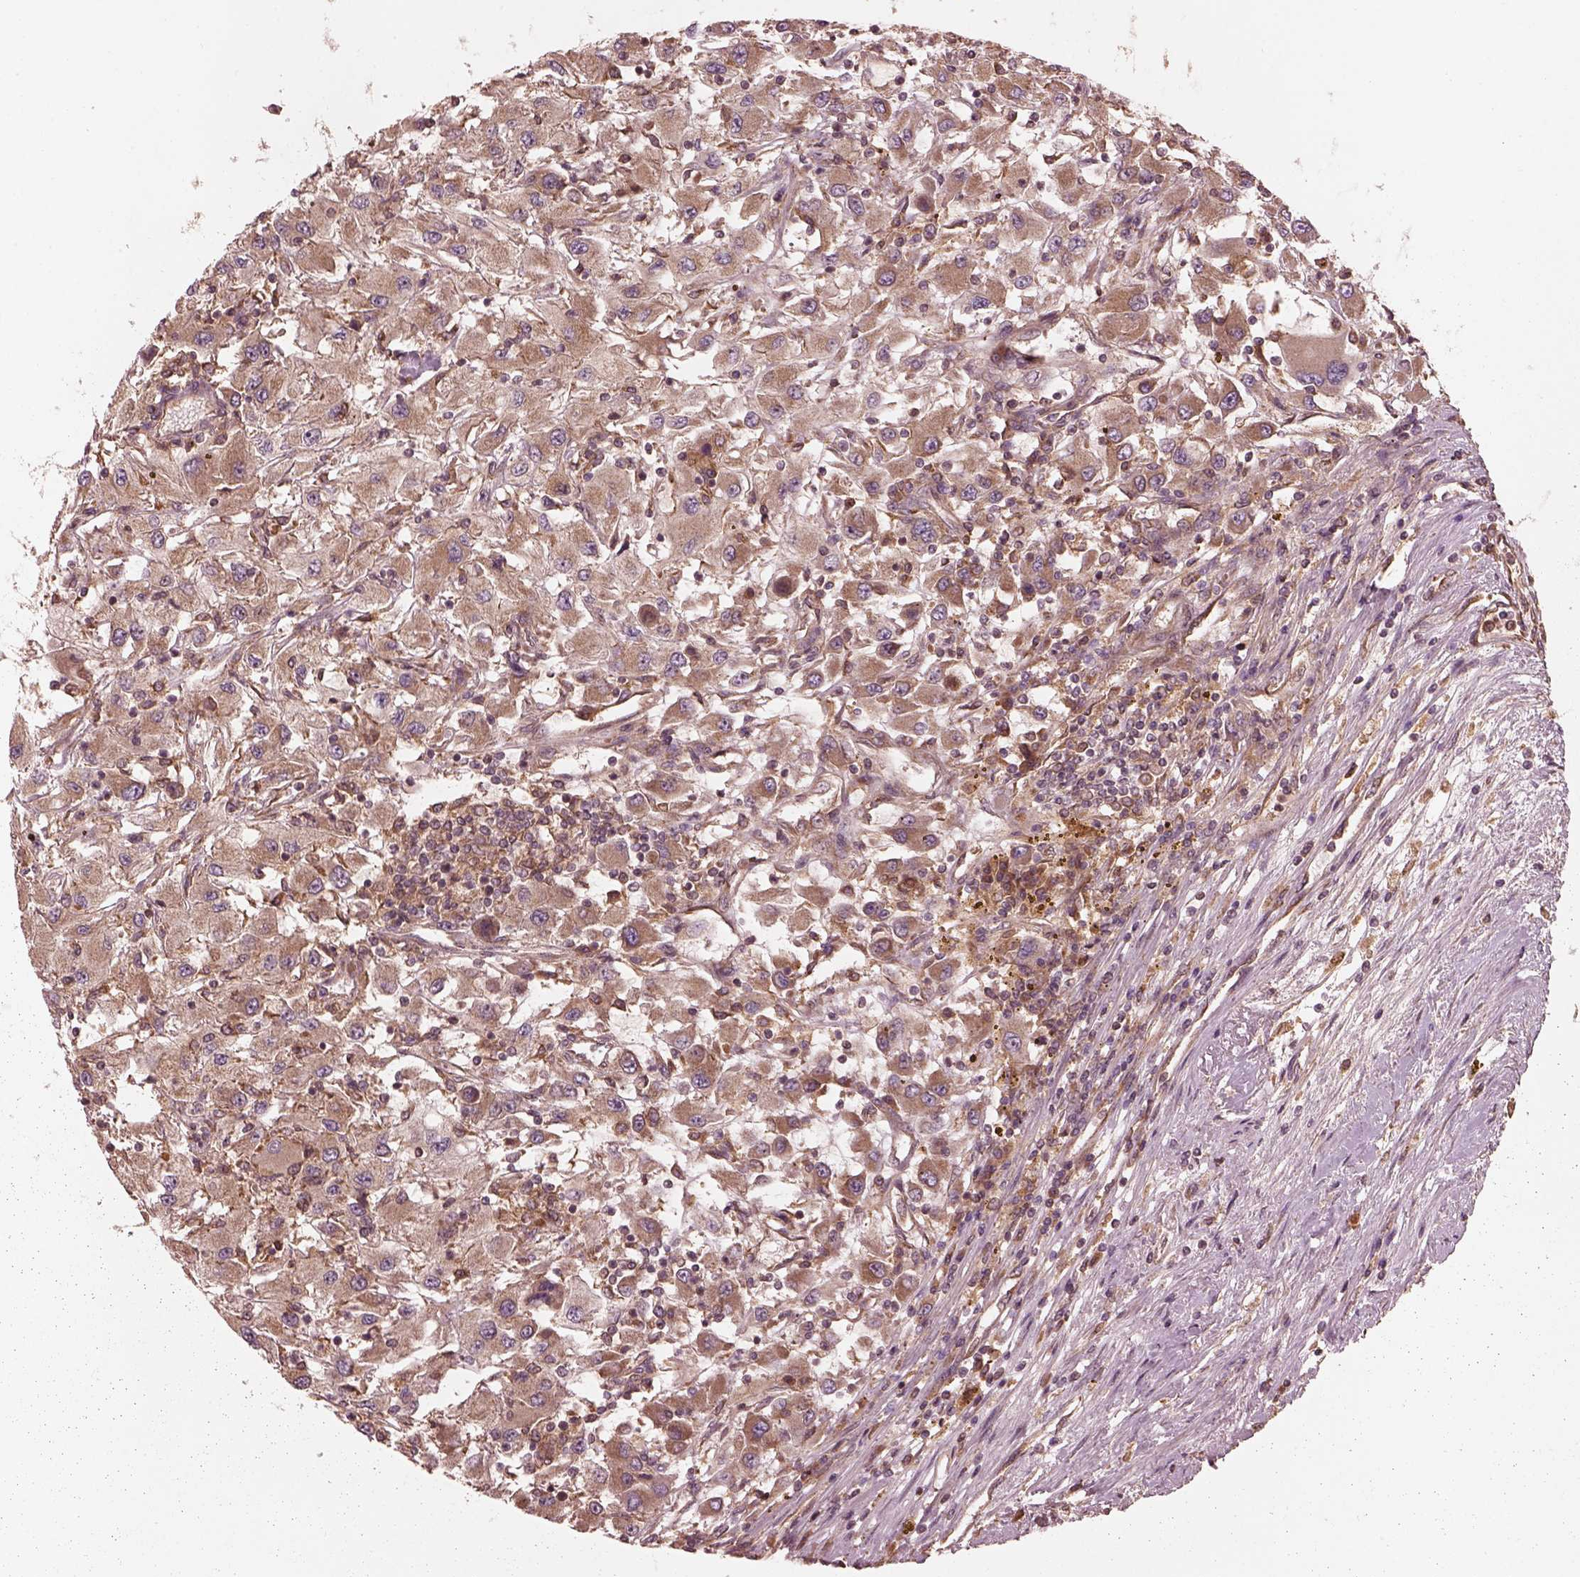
{"staining": {"intensity": "moderate", "quantity": ">75%", "location": "cytoplasmic/membranous"}, "tissue": "renal cancer", "cell_type": "Tumor cells", "image_type": "cancer", "snomed": [{"axis": "morphology", "description": "Adenocarcinoma, NOS"}, {"axis": "topography", "description": "Kidney"}], "caption": "Human renal adenocarcinoma stained with a brown dye shows moderate cytoplasmic/membranous positive staining in about >75% of tumor cells.", "gene": "PIK3R2", "patient": {"sex": "female", "age": 67}}